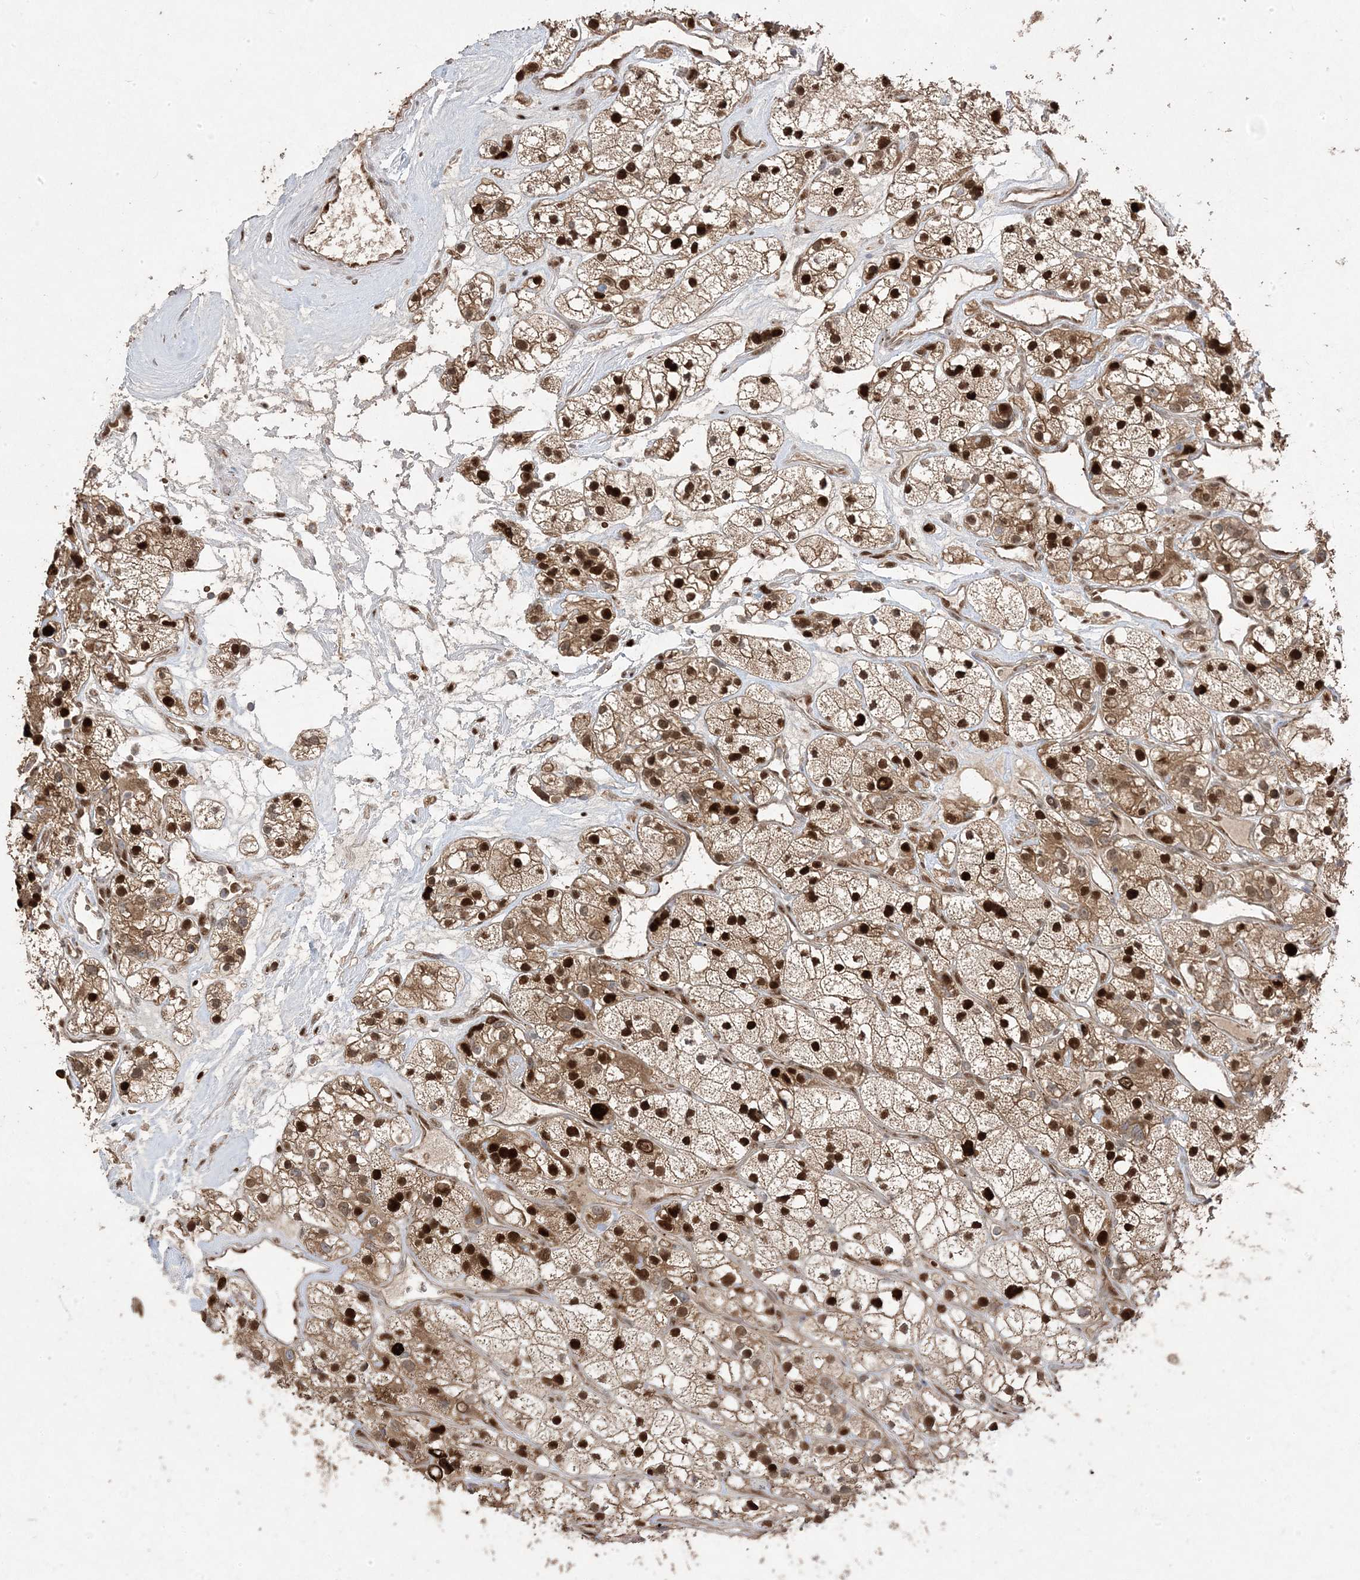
{"staining": {"intensity": "strong", "quantity": ">75%", "location": "cytoplasmic/membranous,nuclear"}, "tissue": "renal cancer", "cell_type": "Tumor cells", "image_type": "cancer", "snomed": [{"axis": "morphology", "description": "Adenocarcinoma, NOS"}, {"axis": "topography", "description": "Kidney"}], "caption": "Brown immunohistochemical staining in adenocarcinoma (renal) reveals strong cytoplasmic/membranous and nuclear positivity in approximately >75% of tumor cells.", "gene": "PPOX", "patient": {"sex": "female", "age": 57}}